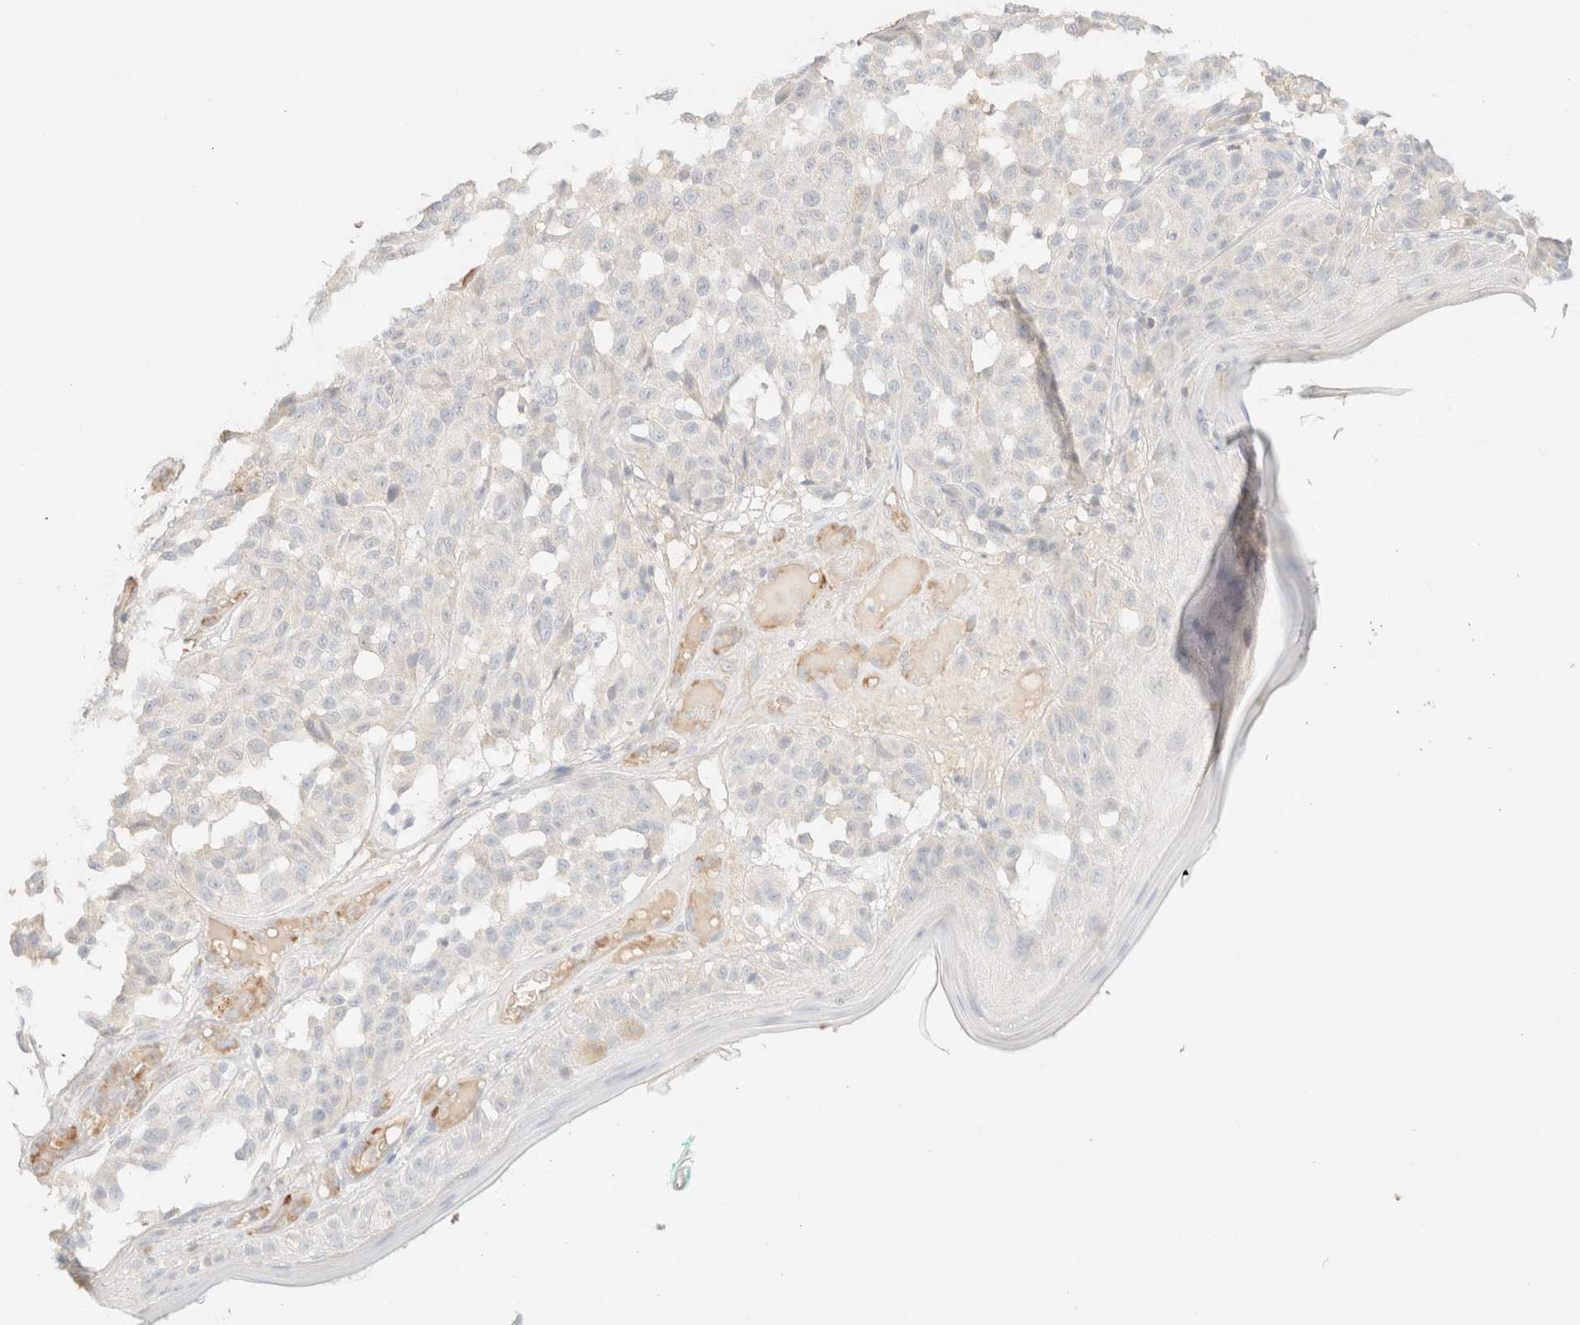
{"staining": {"intensity": "negative", "quantity": "none", "location": "none"}, "tissue": "melanoma", "cell_type": "Tumor cells", "image_type": "cancer", "snomed": [{"axis": "morphology", "description": "Malignant melanoma, NOS"}, {"axis": "topography", "description": "Skin"}], "caption": "Immunohistochemical staining of malignant melanoma demonstrates no significant expression in tumor cells.", "gene": "SPARCL1", "patient": {"sex": "female", "age": 46}}